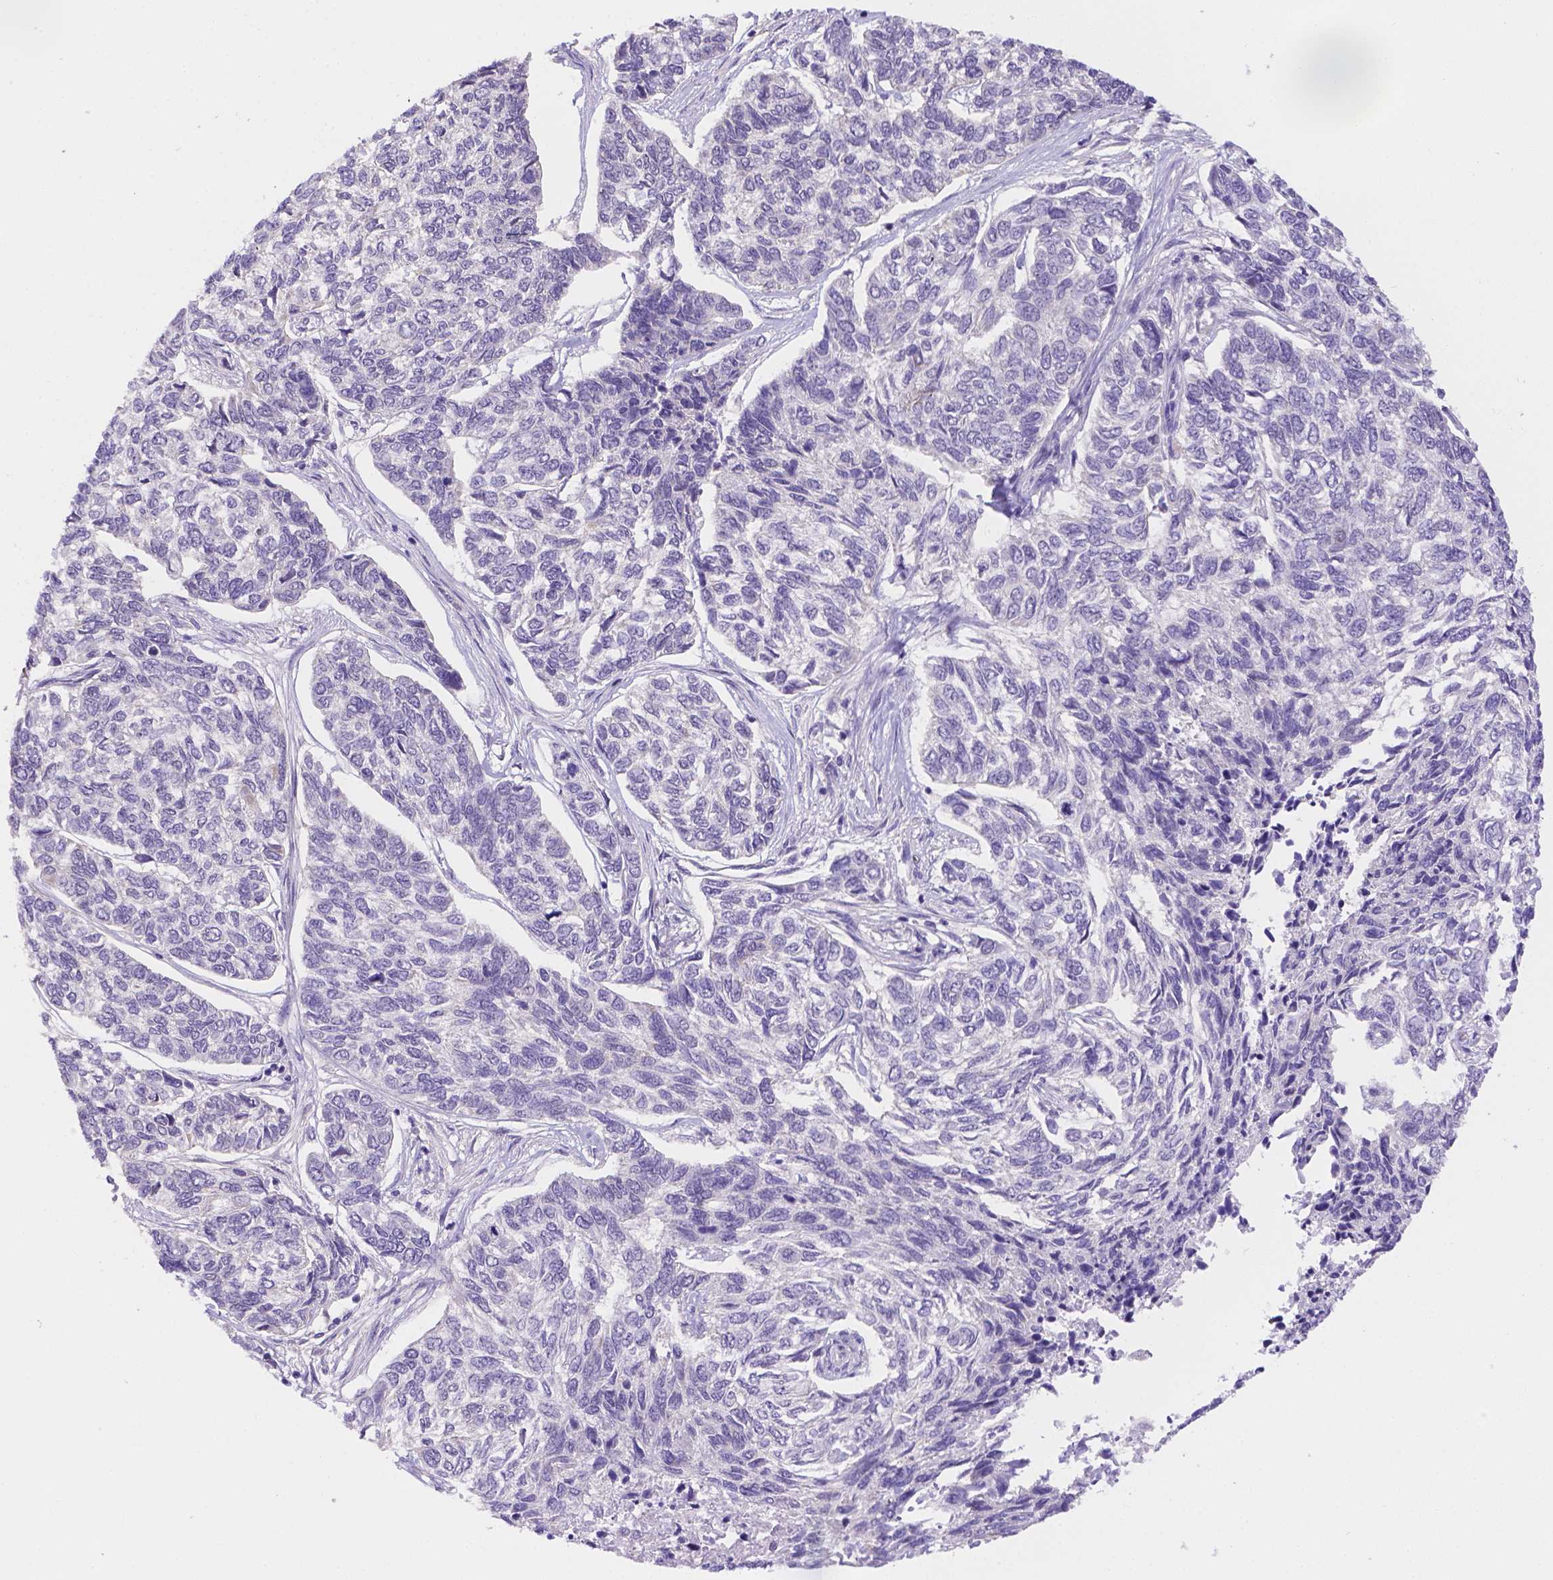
{"staining": {"intensity": "negative", "quantity": "none", "location": "none"}, "tissue": "skin cancer", "cell_type": "Tumor cells", "image_type": "cancer", "snomed": [{"axis": "morphology", "description": "Basal cell carcinoma"}, {"axis": "topography", "description": "Skin"}], "caption": "Tumor cells are negative for brown protein staining in skin cancer. The staining is performed using DAB (3,3'-diaminobenzidine) brown chromogen with nuclei counter-stained in using hematoxylin.", "gene": "NXPE2", "patient": {"sex": "female", "age": 65}}